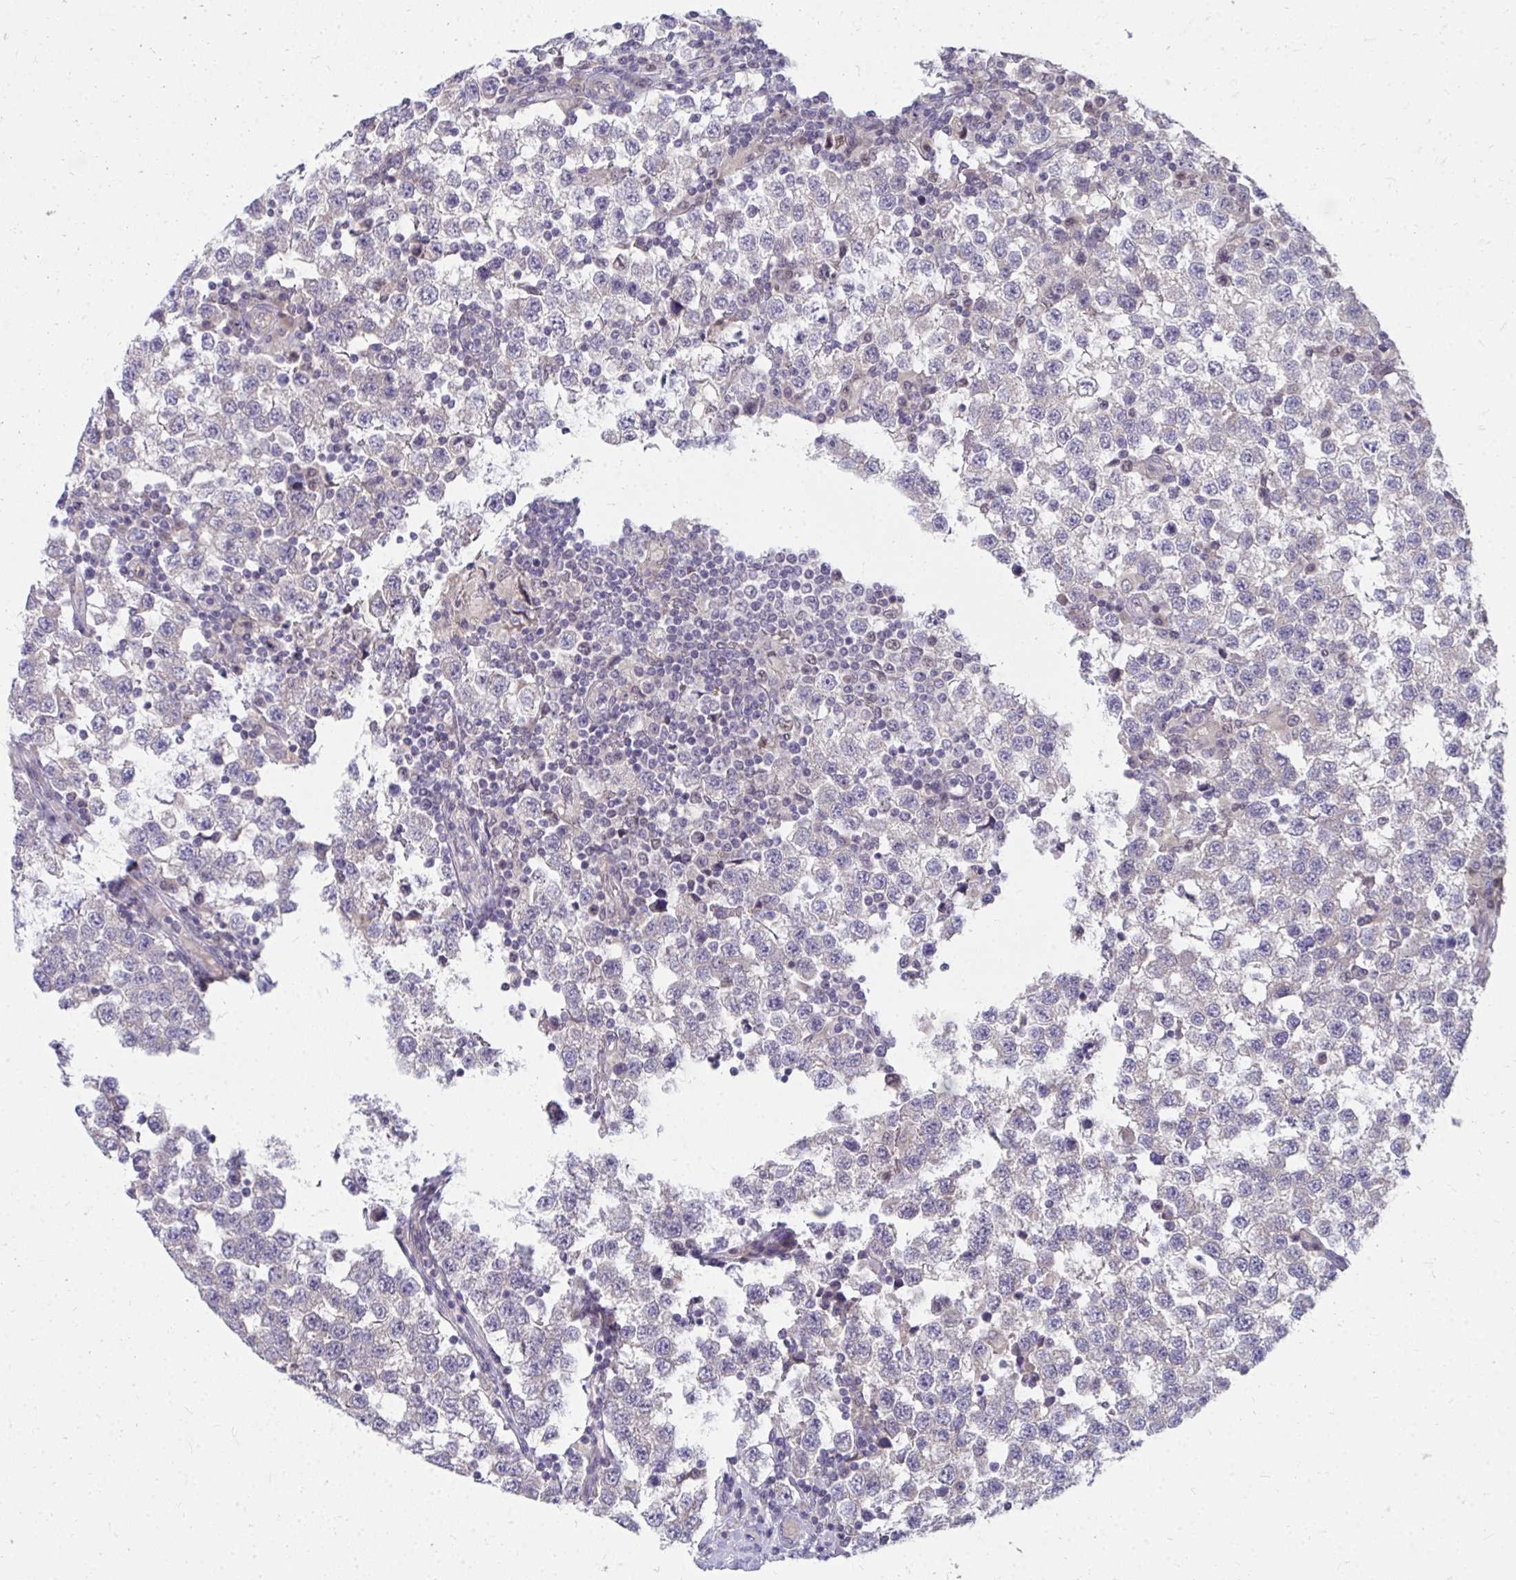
{"staining": {"intensity": "negative", "quantity": "none", "location": "none"}, "tissue": "testis cancer", "cell_type": "Tumor cells", "image_type": "cancer", "snomed": [{"axis": "morphology", "description": "Seminoma, NOS"}, {"axis": "topography", "description": "Testis"}], "caption": "This is an IHC photomicrograph of human seminoma (testis). There is no staining in tumor cells.", "gene": "MROH8", "patient": {"sex": "male", "age": 34}}